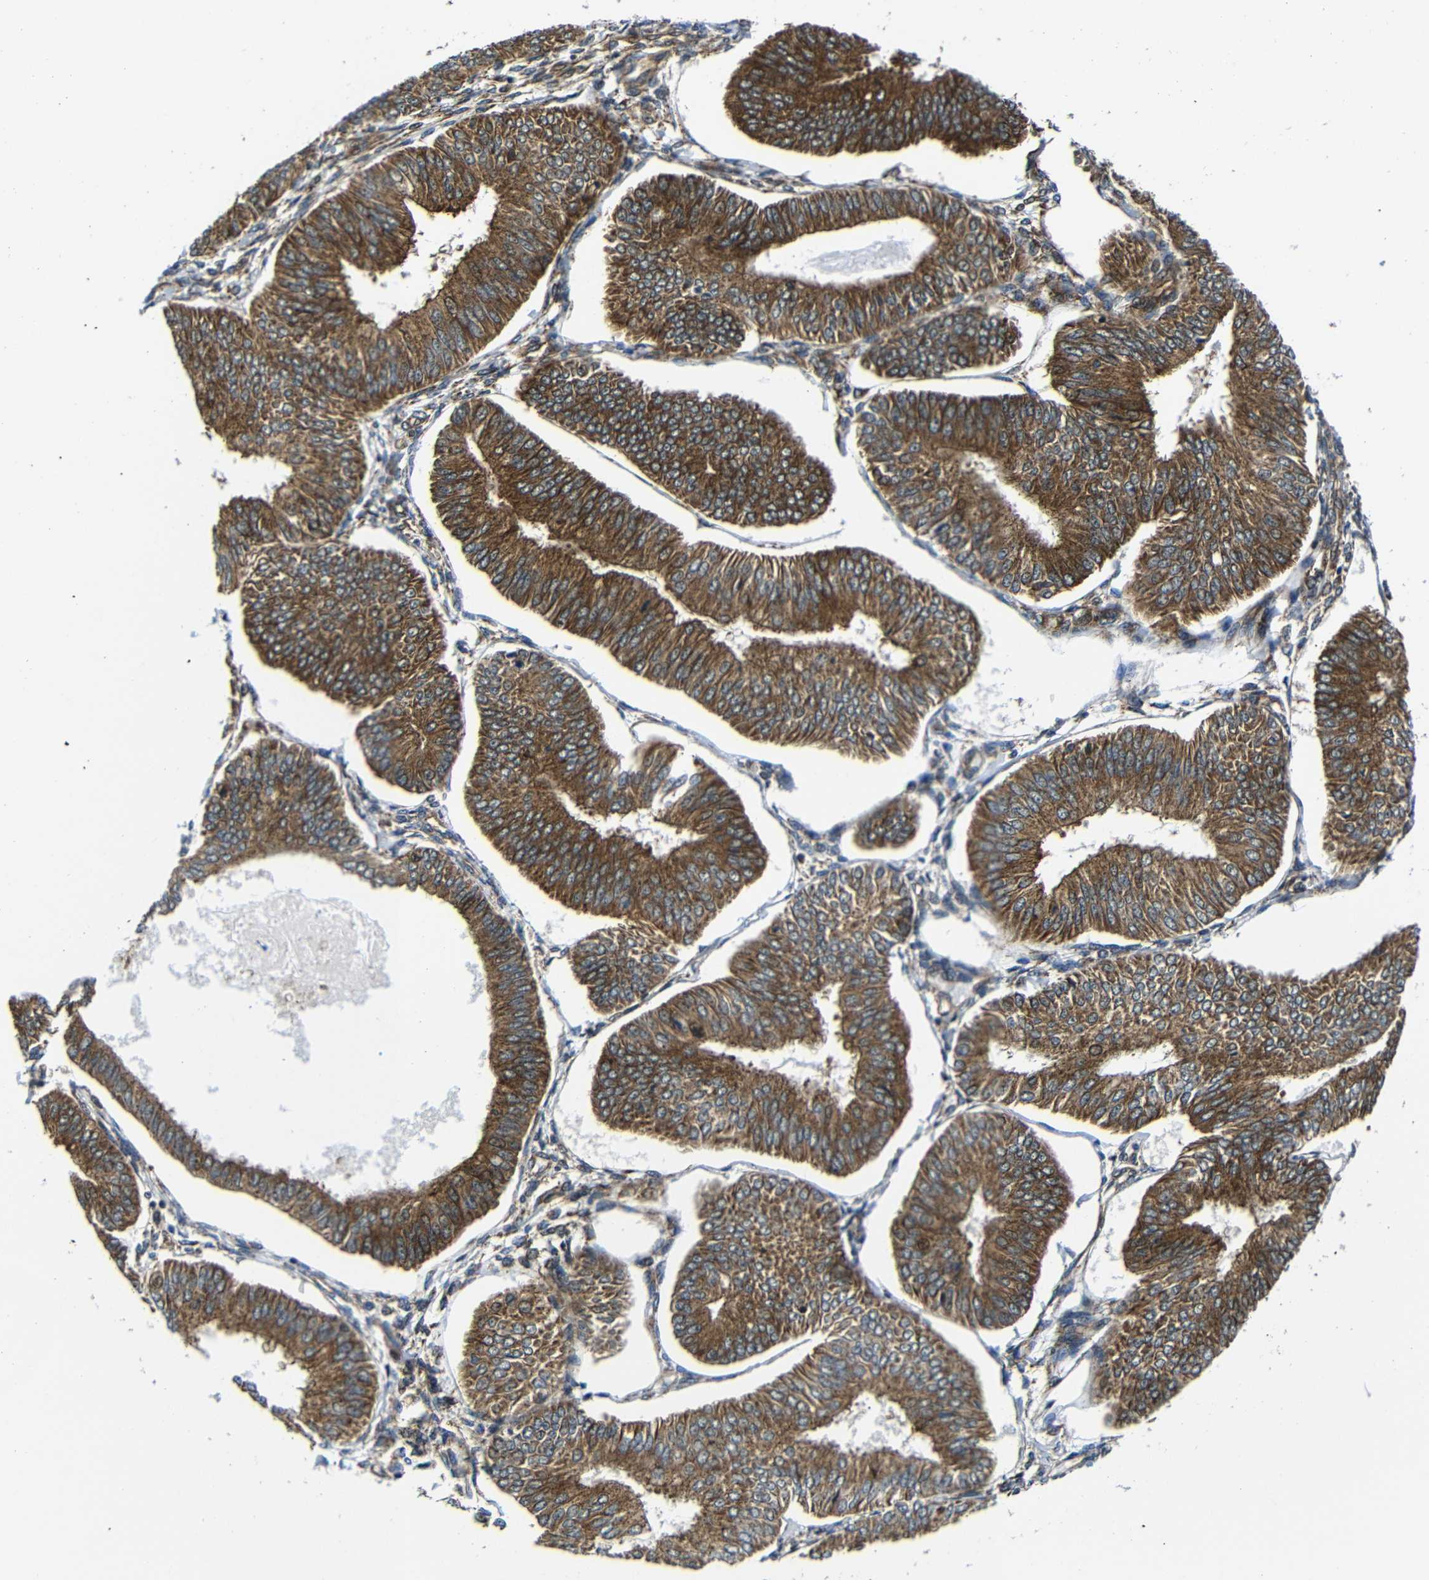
{"staining": {"intensity": "strong", "quantity": ">75%", "location": "cytoplasmic/membranous"}, "tissue": "endometrial cancer", "cell_type": "Tumor cells", "image_type": "cancer", "snomed": [{"axis": "morphology", "description": "Adenocarcinoma, NOS"}, {"axis": "topography", "description": "Endometrium"}], "caption": "This is a photomicrograph of immunohistochemistry (IHC) staining of endometrial adenocarcinoma, which shows strong staining in the cytoplasmic/membranous of tumor cells.", "gene": "ABCE1", "patient": {"sex": "female", "age": 58}}